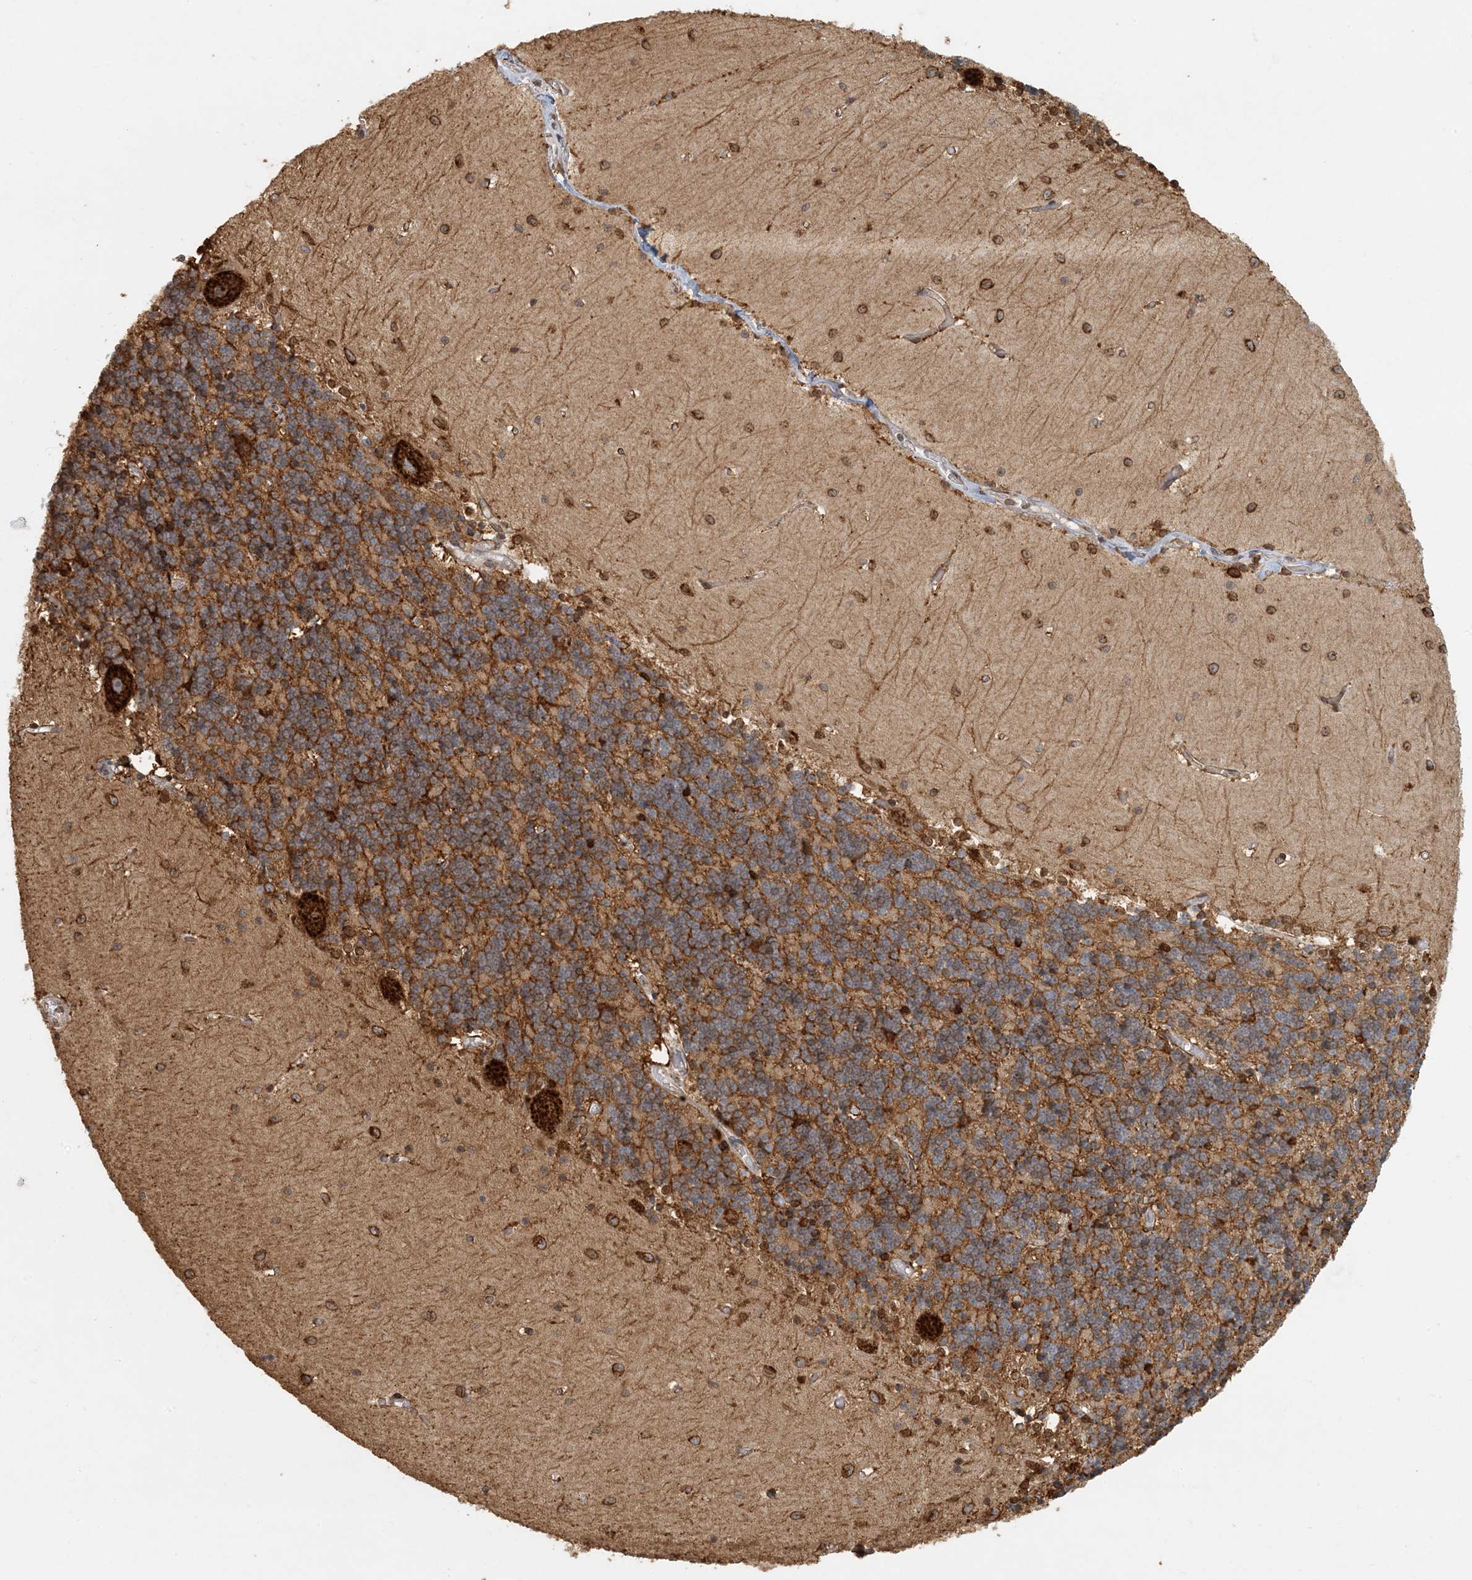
{"staining": {"intensity": "strong", "quantity": "25%-75%", "location": "cytoplasmic/membranous"}, "tissue": "cerebellum", "cell_type": "Cells in granular layer", "image_type": "normal", "snomed": [{"axis": "morphology", "description": "Normal tissue, NOS"}, {"axis": "topography", "description": "Cerebellum"}], "caption": "About 25%-75% of cells in granular layer in benign human cerebellum demonstrate strong cytoplasmic/membranous protein expression as visualized by brown immunohistochemical staining.", "gene": "AK9", "patient": {"sex": "male", "age": 37}}